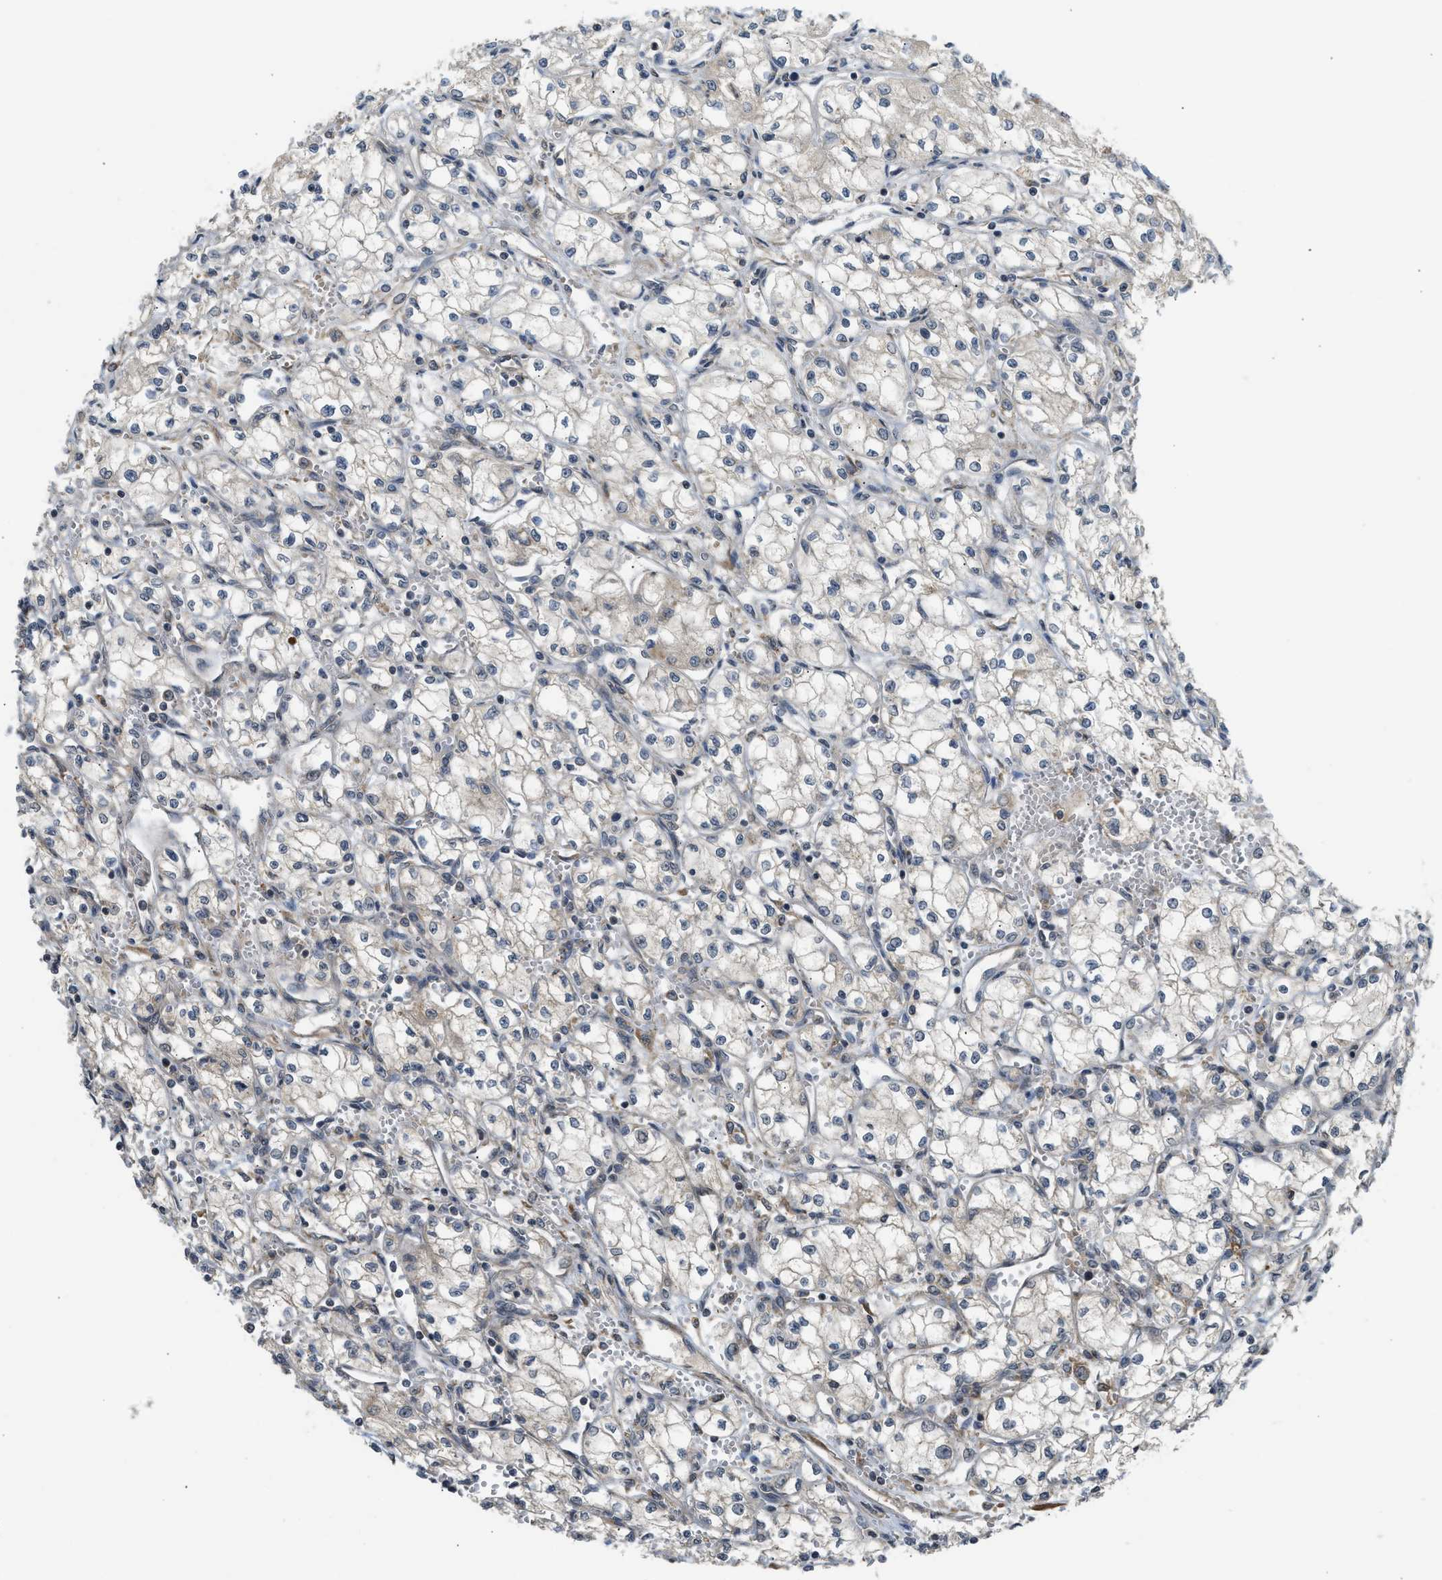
{"staining": {"intensity": "weak", "quantity": "<25%", "location": "cytoplasmic/membranous"}, "tissue": "renal cancer", "cell_type": "Tumor cells", "image_type": "cancer", "snomed": [{"axis": "morphology", "description": "Normal tissue, NOS"}, {"axis": "morphology", "description": "Adenocarcinoma, NOS"}, {"axis": "topography", "description": "Kidney"}], "caption": "IHC micrograph of human renal cancer stained for a protein (brown), which displays no staining in tumor cells. (DAB (3,3'-diaminobenzidine) IHC with hematoxylin counter stain).", "gene": "ADCY8", "patient": {"sex": "male", "age": 59}}